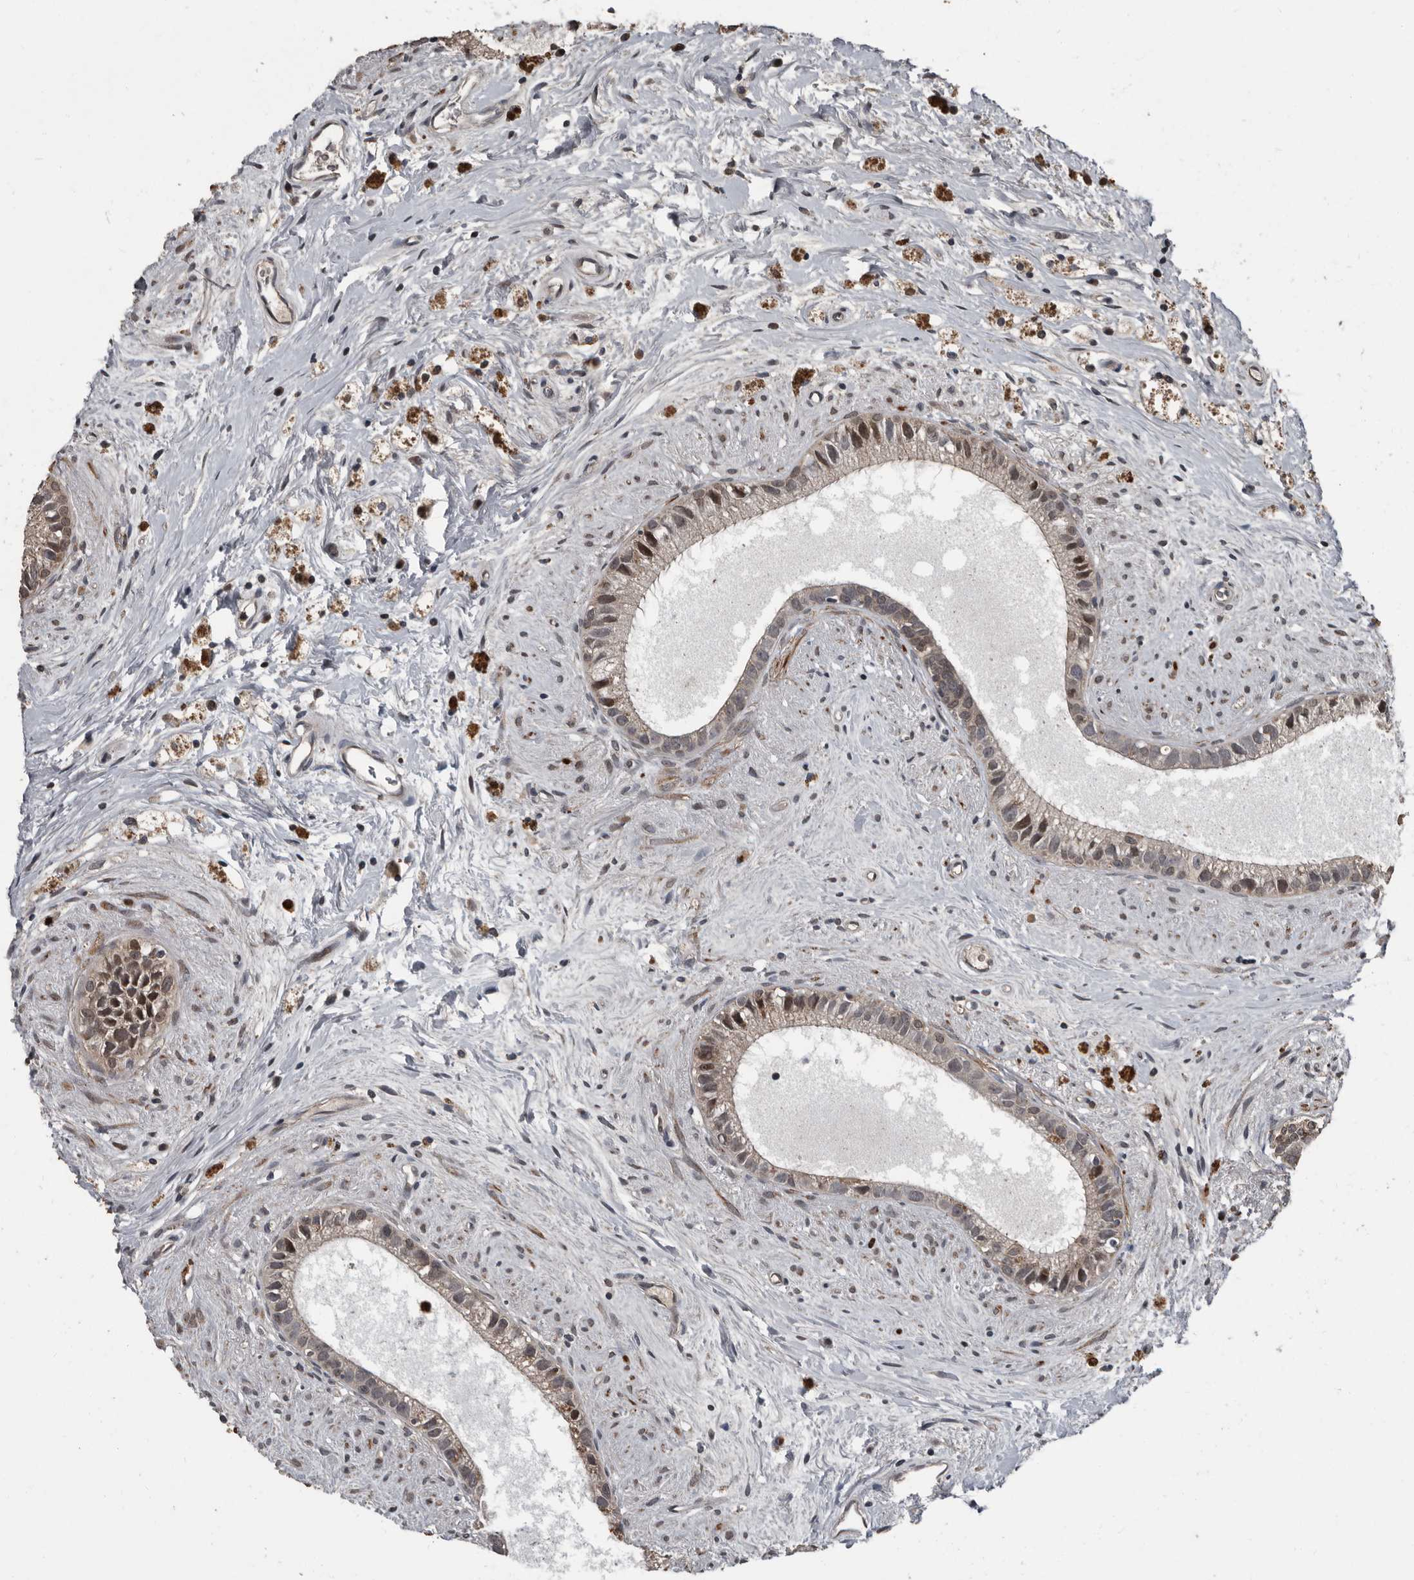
{"staining": {"intensity": "moderate", "quantity": ">75%", "location": "cytoplasmic/membranous,nuclear"}, "tissue": "epididymis", "cell_type": "Glandular cells", "image_type": "normal", "snomed": [{"axis": "morphology", "description": "Normal tissue, NOS"}, {"axis": "topography", "description": "Epididymis"}], "caption": "Protein staining displays moderate cytoplasmic/membranous,nuclear positivity in approximately >75% of glandular cells in benign epididymis. (brown staining indicates protein expression, while blue staining denotes nuclei).", "gene": "FSBP", "patient": {"sex": "male", "age": 80}}